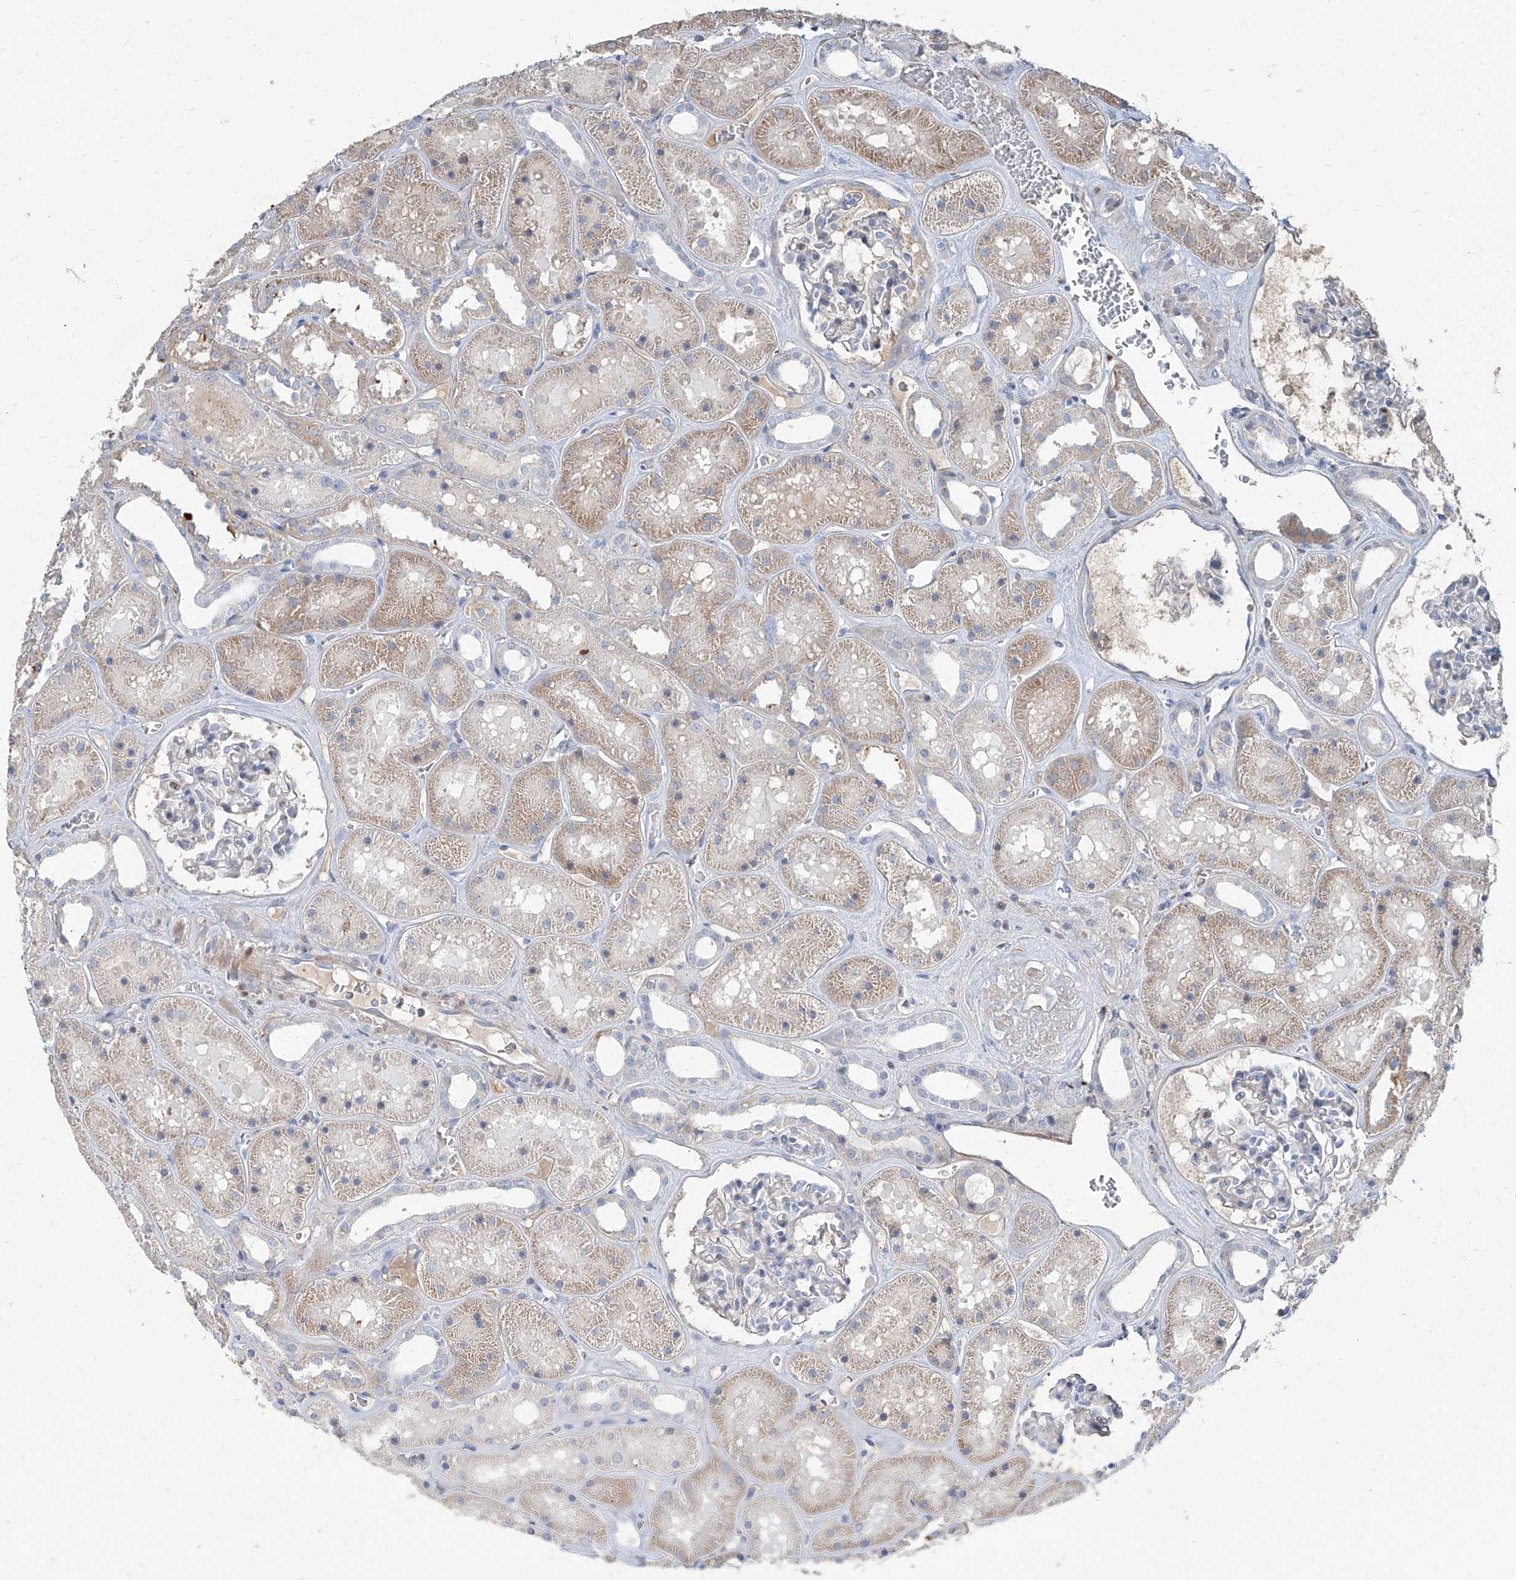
{"staining": {"intensity": "negative", "quantity": "none", "location": "none"}, "tissue": "kidney", "cell_type": "Cells in glomeruli", "image_type": "normal", "snomed": [{"axis": "morphology", "description": "Normal tissue, NOS"}, {"axis": "topography", "description": "Kidney"}], "caption": "Cells in glomeruli show no significant positivity in benign kidney.", "gene": "HOXA3", "patient": {"sex": "female", "age": 41}}